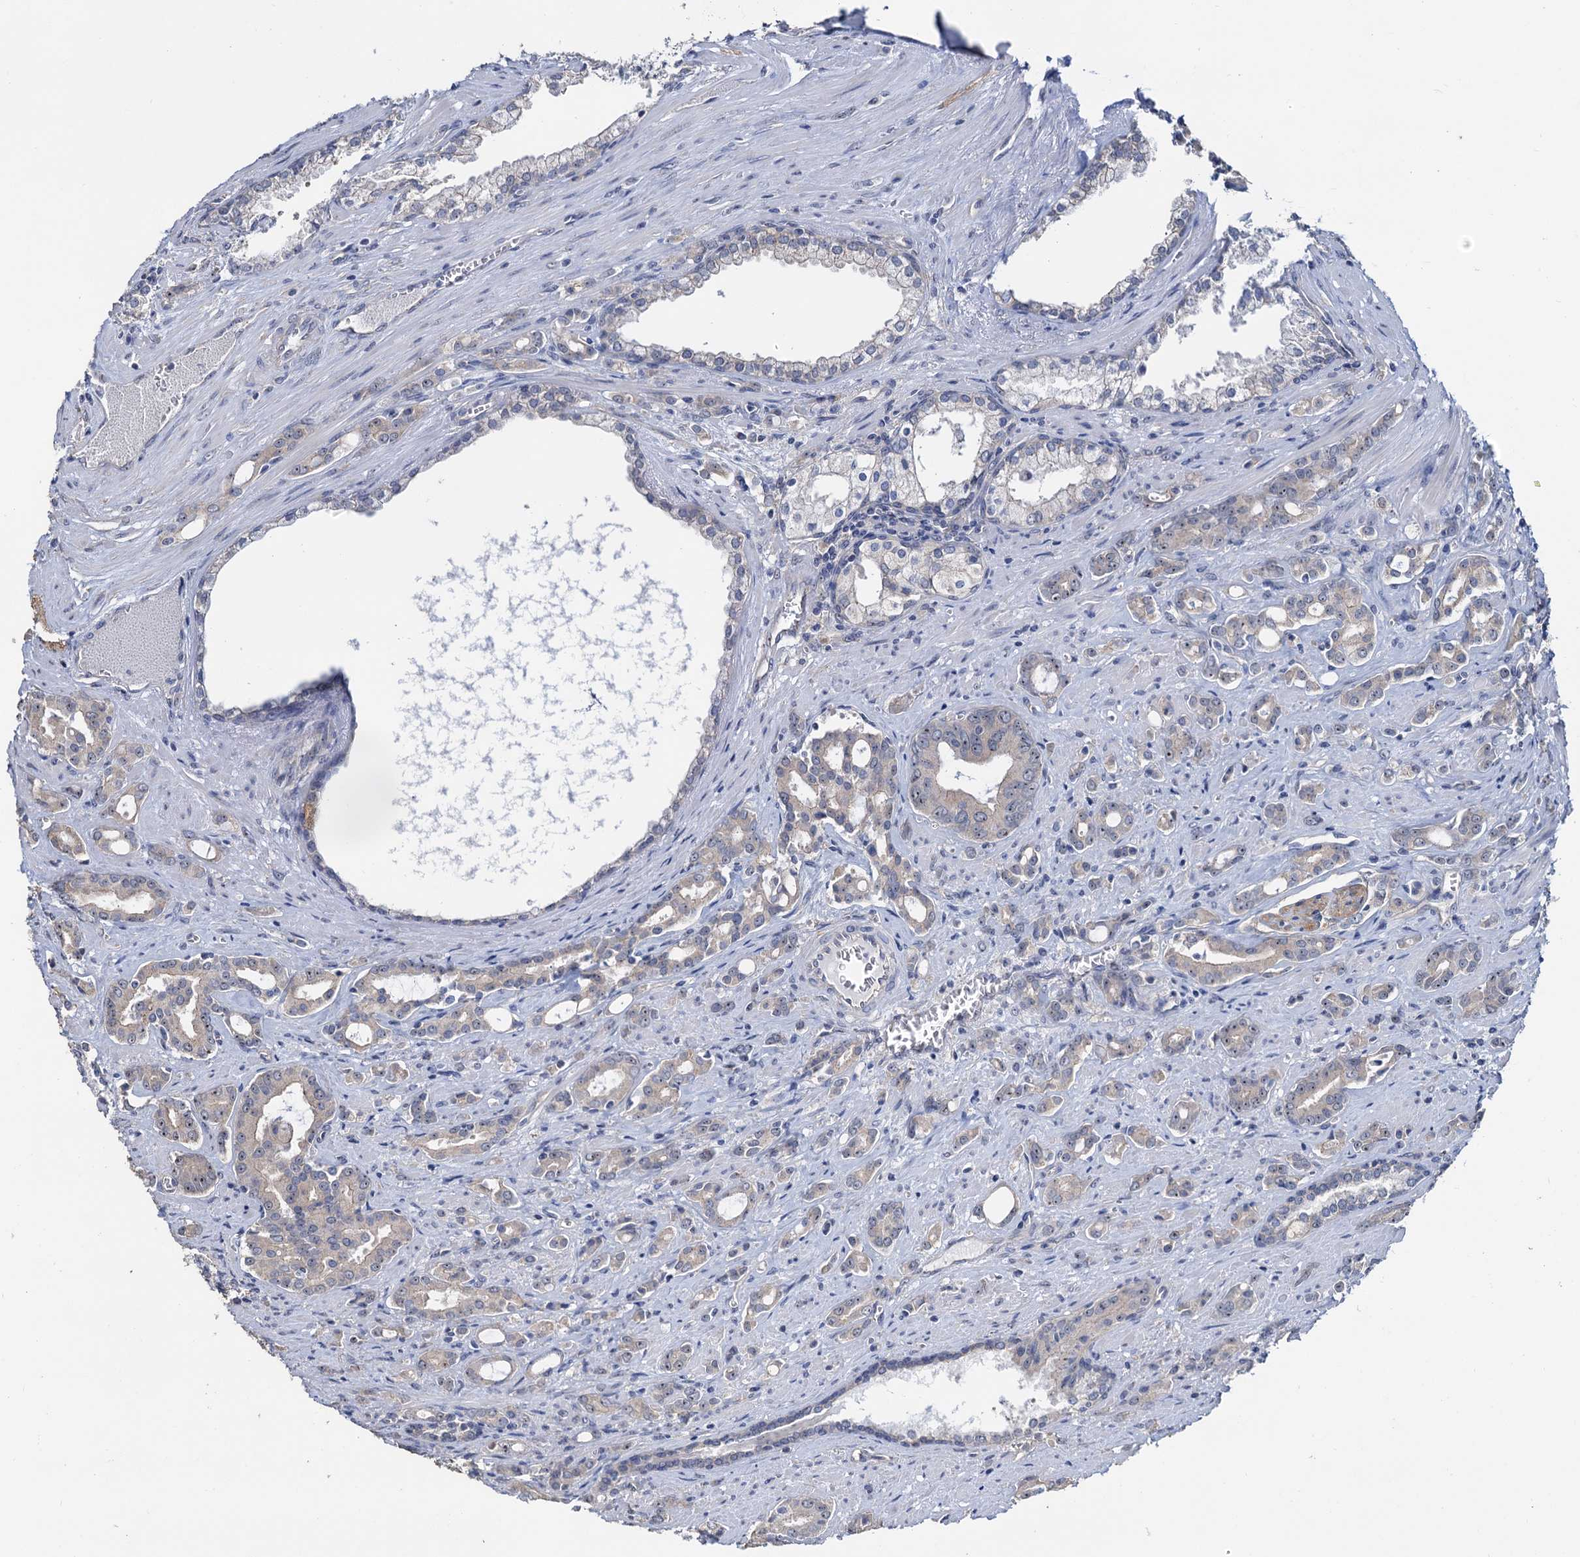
{"staining": {"intensity": "moderate", "quantity": "<25%", "location": "nuclear"}, "tissue": "prostate cancer", "cell_type": "Tumor cells", "image_type": "cancer", "snomed": [{"axis": "morphology", "description": "Adenocarcinoma, High grade"}, {"axis": "topography", "description": "Prostate"}], "caption": "An immunohistochemistry image of neoplastic tissue is shown. Protein staining in brown shows moderate nuclear positivity in high-grade adenocarcinoma (prostate) within tumor cells. (DAB (3,3'-diaminobenzidine) = brown stain, brightfield microscopy at high magnification).", "gene": "C2CD3", "patient": {"sex": "male", "age": 72}}